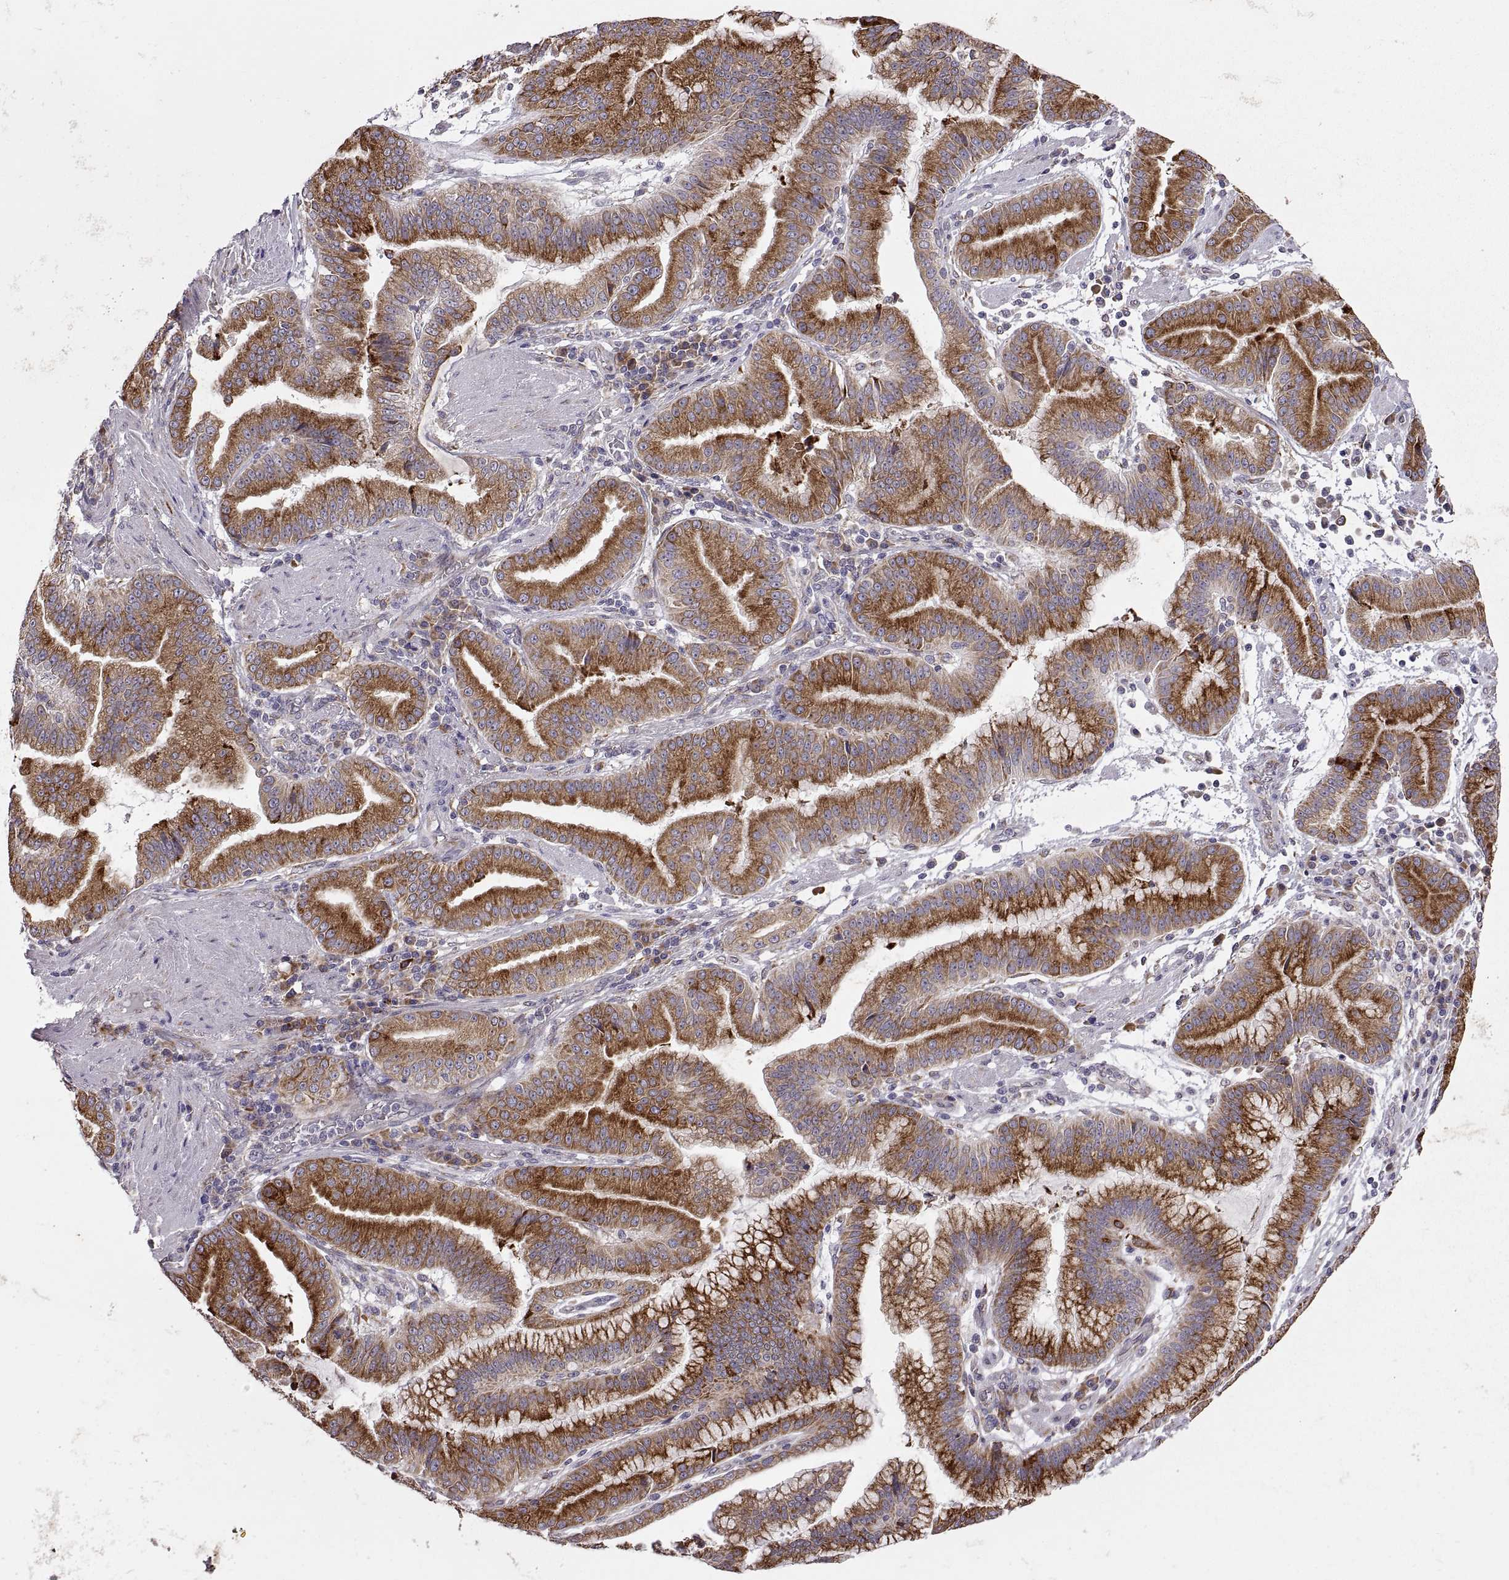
{"staining": {"intensity": "strong", "quantity": "25%-75%", "location": "cytoplasmic/membranous"}, "tissue": "stomach cancer", "cell_type": "Tumor cells", "image_type": "cancer", "snomed": [{"axis": "morphology", "description": "Adenocarcinoma, NOS"}, {"axis": "topography", "description": "Stomach"}], "caption": "Immunohistochemical staining of human stomach cancer displays high levels of strong cytoplasmic/membranous protein staining in approximately 25%-75% of tumor cells. (DAB (3,3'-diaminobenzidine) IHC with brightfield microscopy, high magnification).", "gene": "PLEKHB2", "patient": {"sex": "male", "age": 83}}